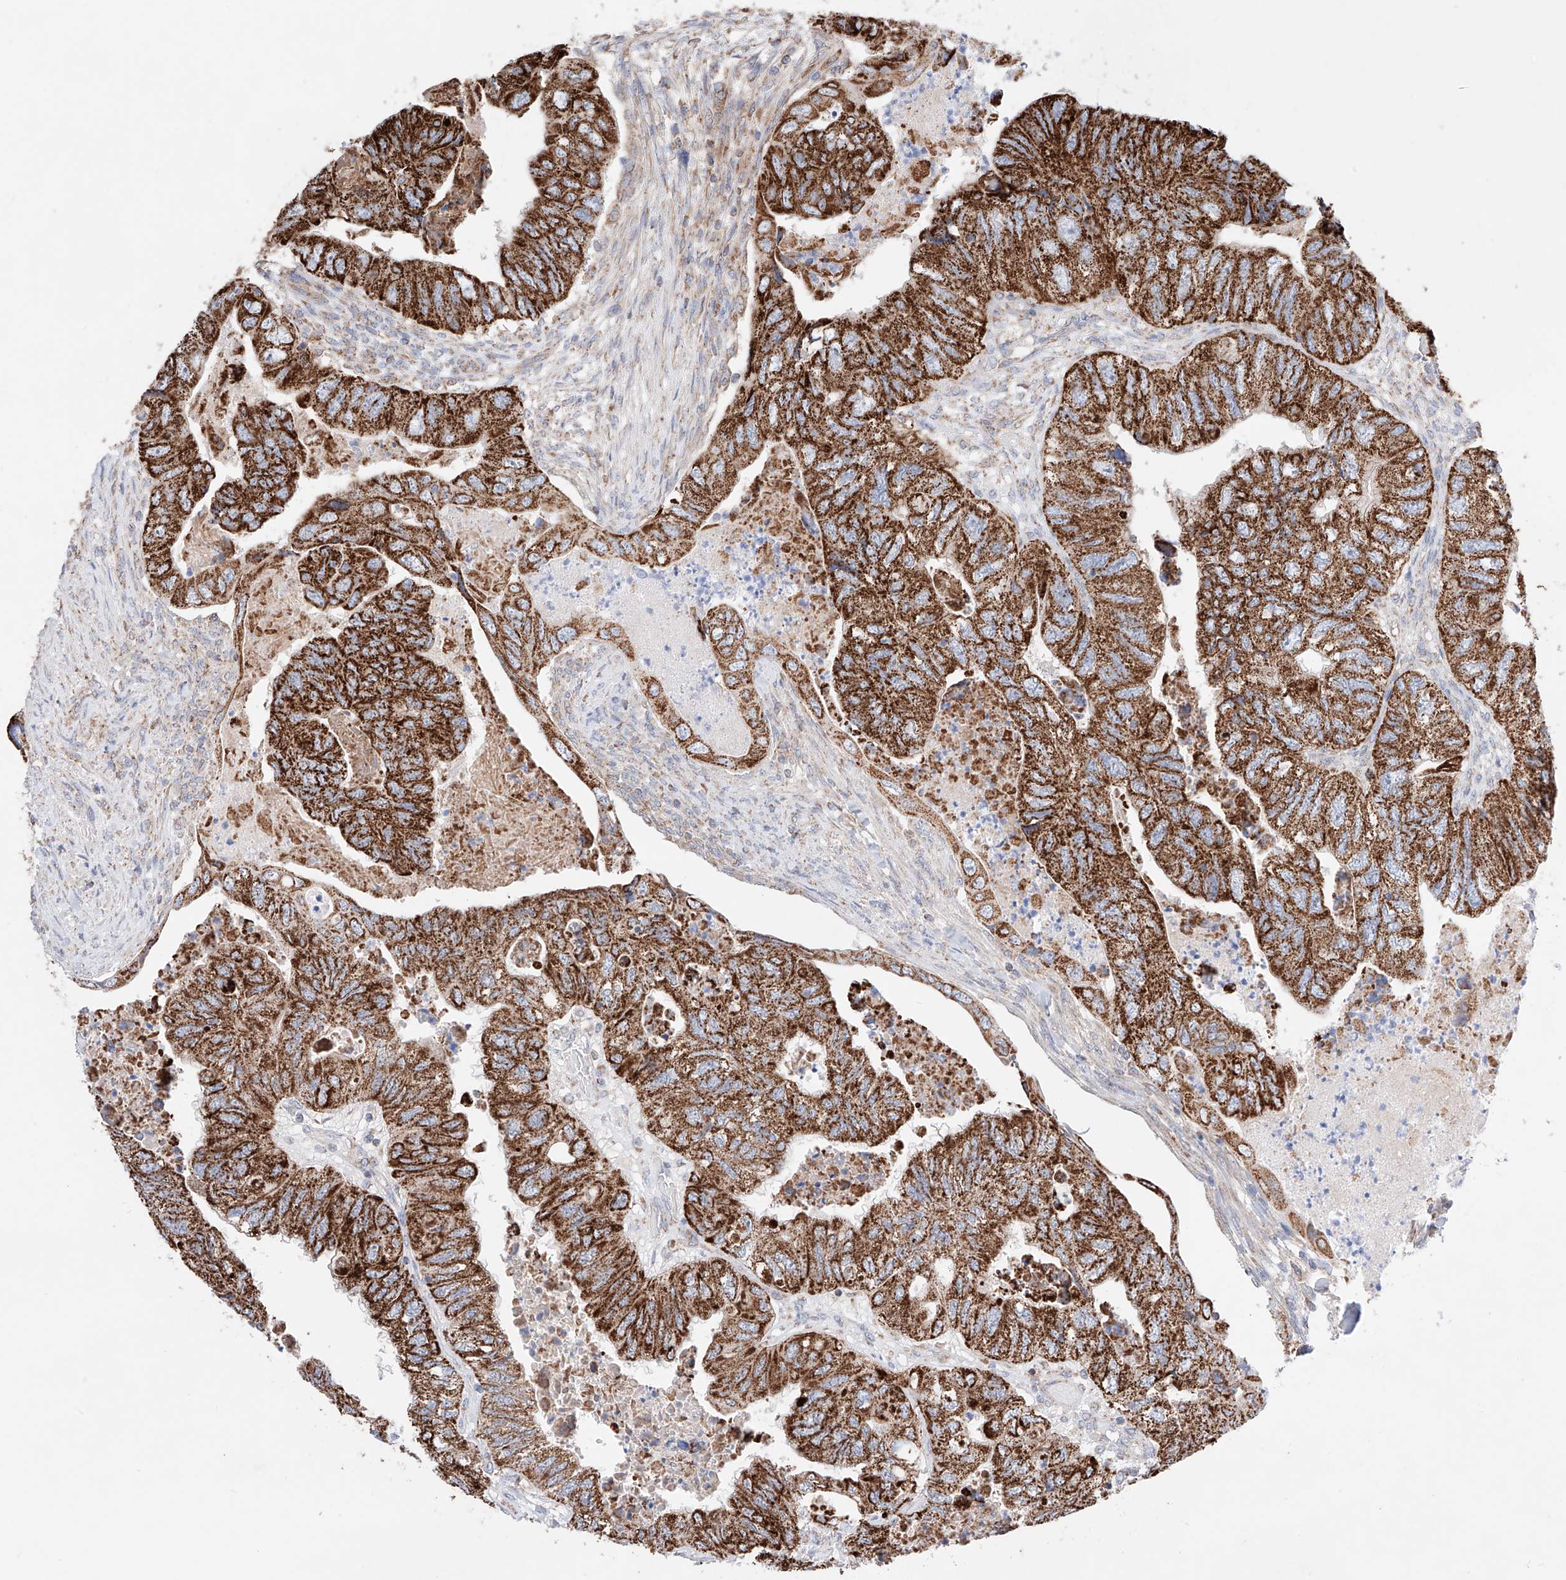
{"staining": {"intensity": "strong", "quantity": ">75%", "location": "cytoplasmic/membranous"}, "tissue": "colorectal cancer", "cell_type": "Tumor cells", "image_type": "cancer", "snomed": [{"axis": "morphology", "description": "Adenocarcinoma, NOS"}, {"axis": "topography", "description": "Rectum"}], "caption": "IHC image of adenocarcinoma (colorectal) stained for a protein (brown), which demonstrates high levels of strong cytoplasmic/membranous positivity in approximately >75% of tumor cells.", "gene": "KTI12", "patient": {"sex": "male", "age": 63}}